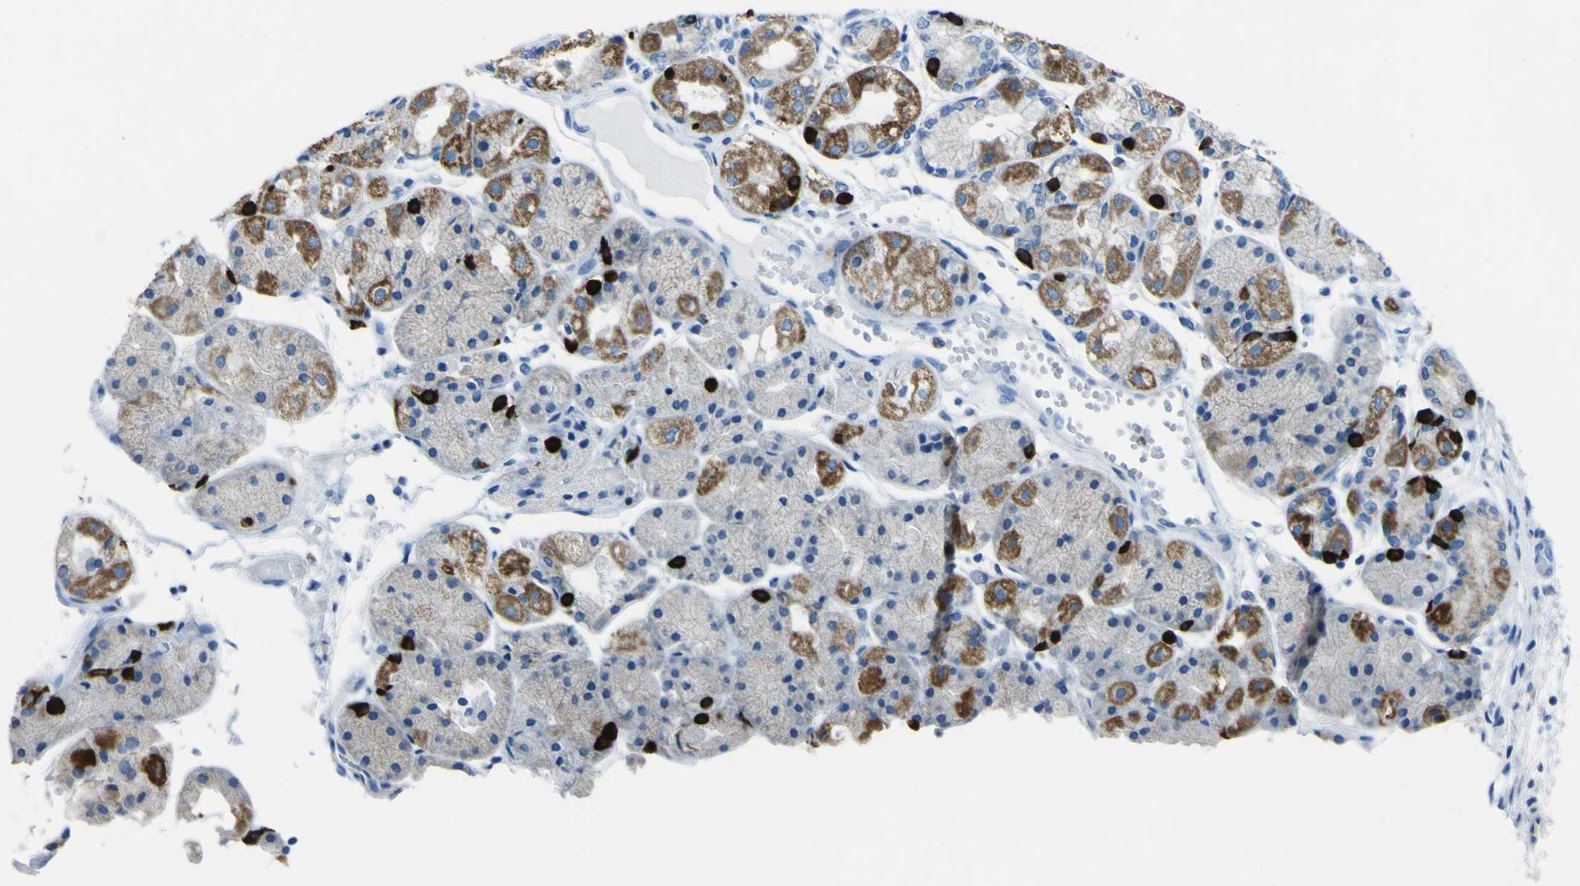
{"staining": {"intensity": "moderate", "quantity": "25%-75%", "location": "cytoplasmic/membranous"}, "tissue": "stomach", "cell_type": "Glandular cells", "image_type": "normal", "snomed": [{"axis": "morphology", "description": "Normal tissue, NOS"}, {"axis": "topography", "description": "Stomach, upper"}], "caption": "Immunohistochemistry photomicrograph of benign human stomach stained for a protein (brown), which displays medium levels of moderate cytoplasmic/membranous staining in approximately 25%-75% of glandular cells.", "gene": "ACSL1", "patient": {"sex": "male", "age": 72}}